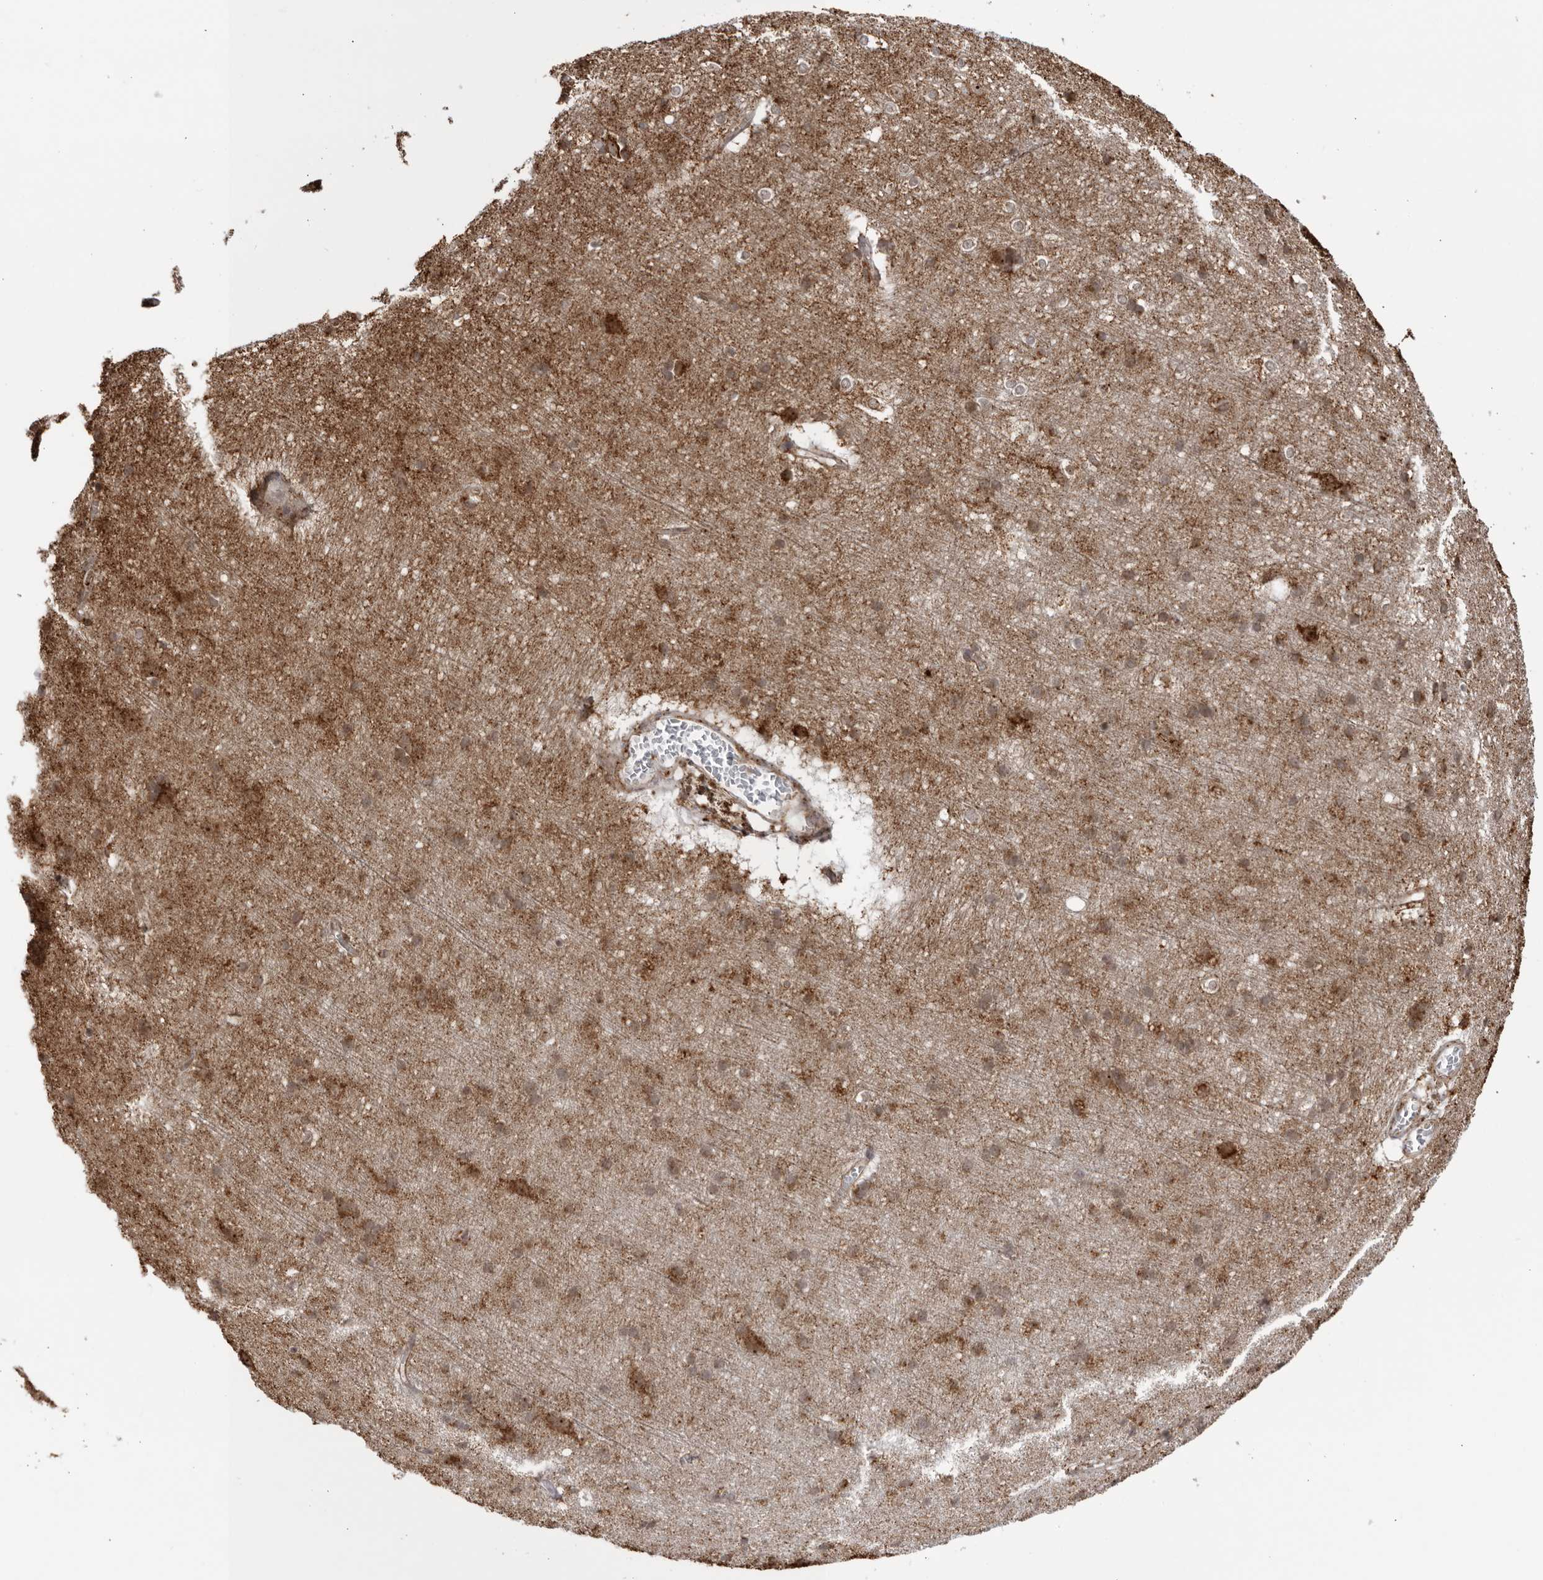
{"staining": {"intensity": "negative", "quantity": "none", "location": "none"}, "tissue": "cerebral cortex", "cell_type": "Endothelial cells", "image_type": "normal", "snomed": [{"axis": "morphology", "description": "Normal tissue, NOS"}, {"axis": "topography", "description": "Cerebral cortex"}], "caption": "DAB (3,3'-diaminobenzidine) immunohistochemical staining of unremarkable cerebral cortex demonstrates no significant staining in endothelial cells.", "gene": "RBM34", "patient": {"sex": "male", "age": 54}}